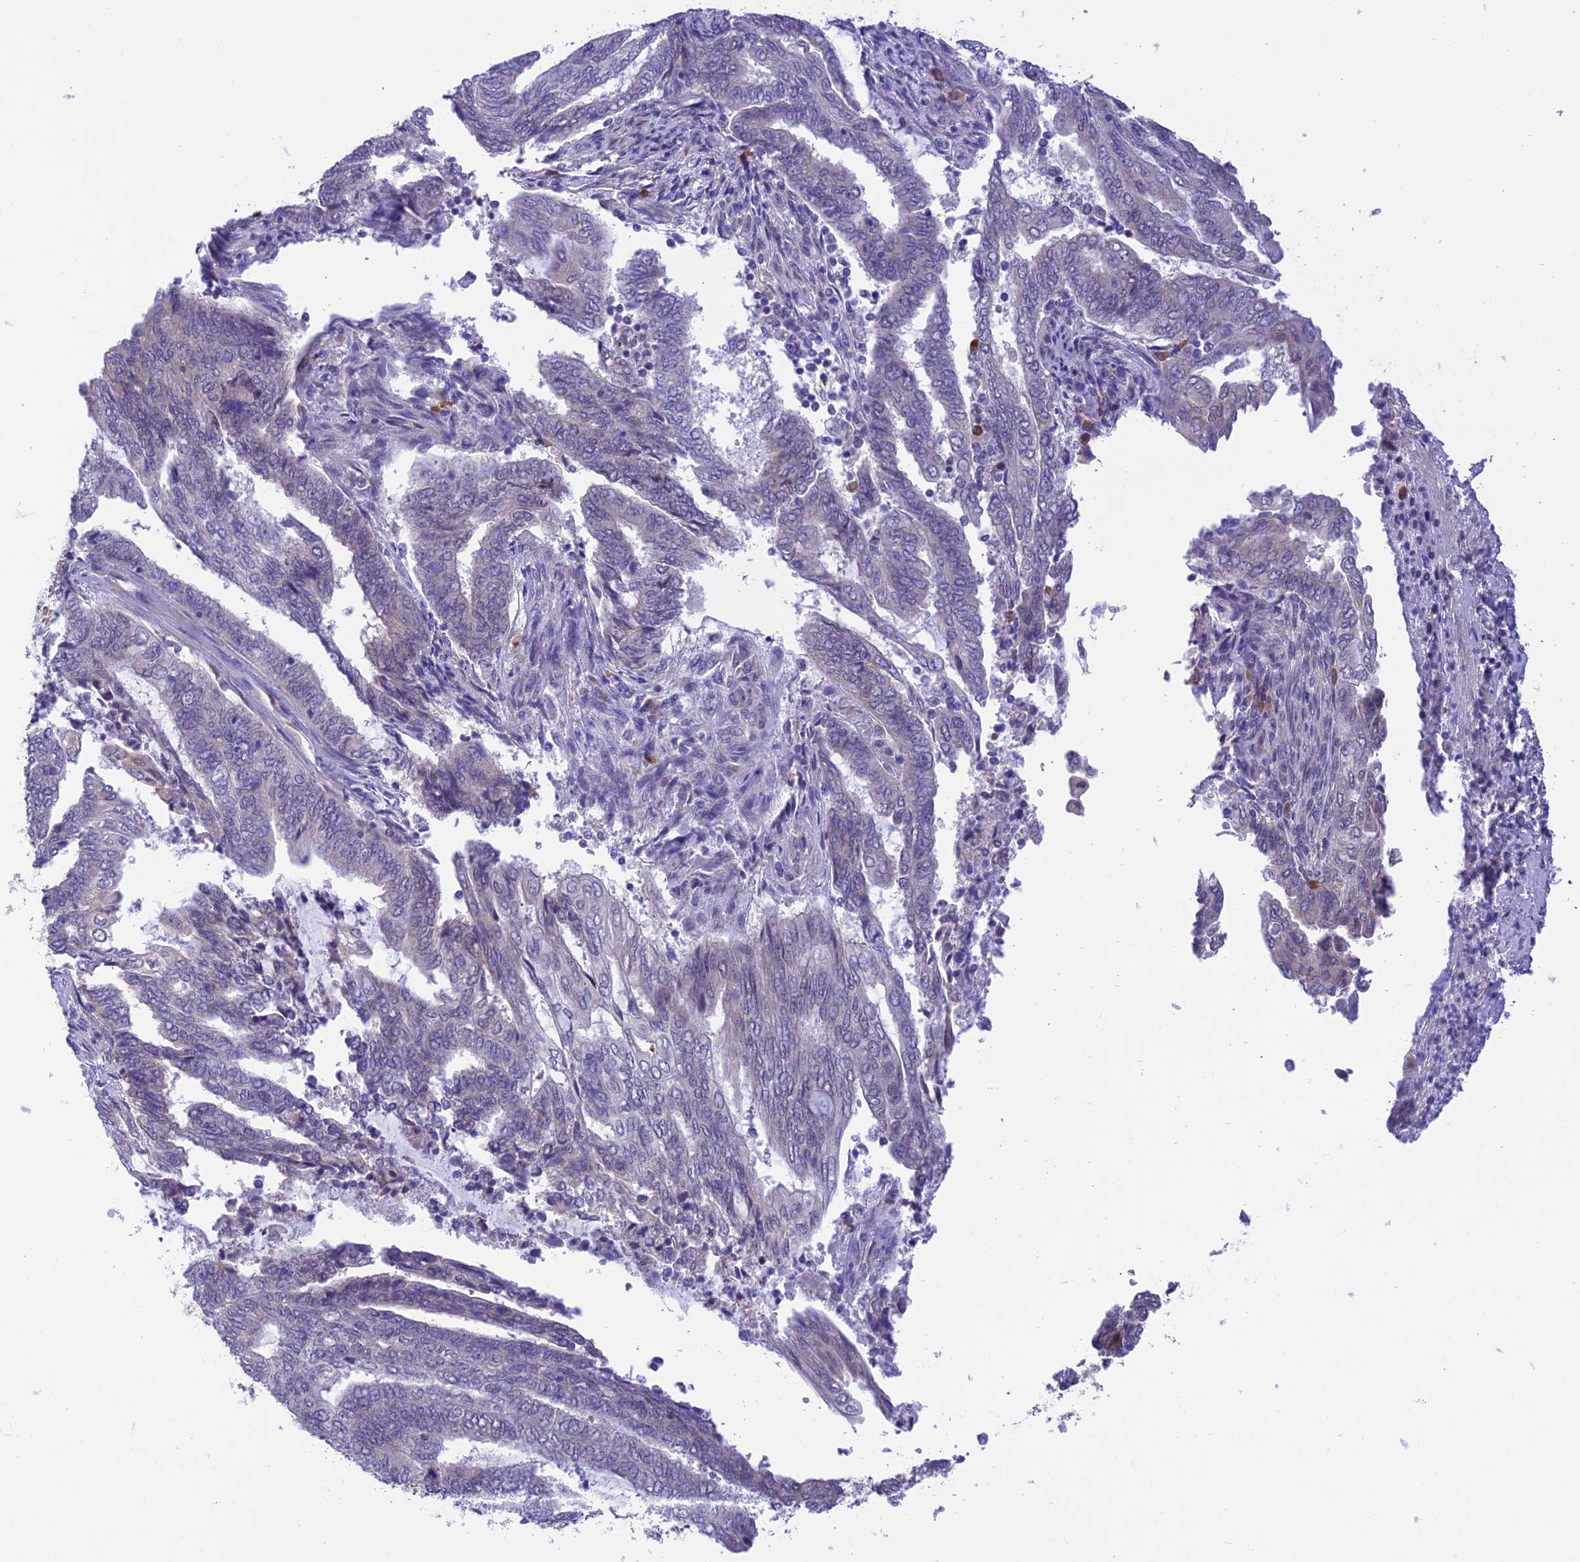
{"staining": {"intensity": "negative", "quantity": "none", "location": "none"}, "tissue": "endometrial cancer", "cell_type": "Tumor cells", "image_type": "cancer", "snomed": [{"axis": "morphology", "description": "Adenocarcinoma, NOS"}, {"axis": "topography", "description": "Uterus"}, {"axis": "topography", "description": "Endometrium"}], "caption": "A high-resolution image shows IHC staining of endometrial adenocarcinoma, which displays no significant positivity in tumor cells. (Stains: DAB (3,3'-diaminobenzidine) immunohistochemistry with hematoxylin counter stain, Microscopy: brightfield microscopy at high magnification).", "gene": "RNF126", "patient": {"sex": "female", "age": 70}}